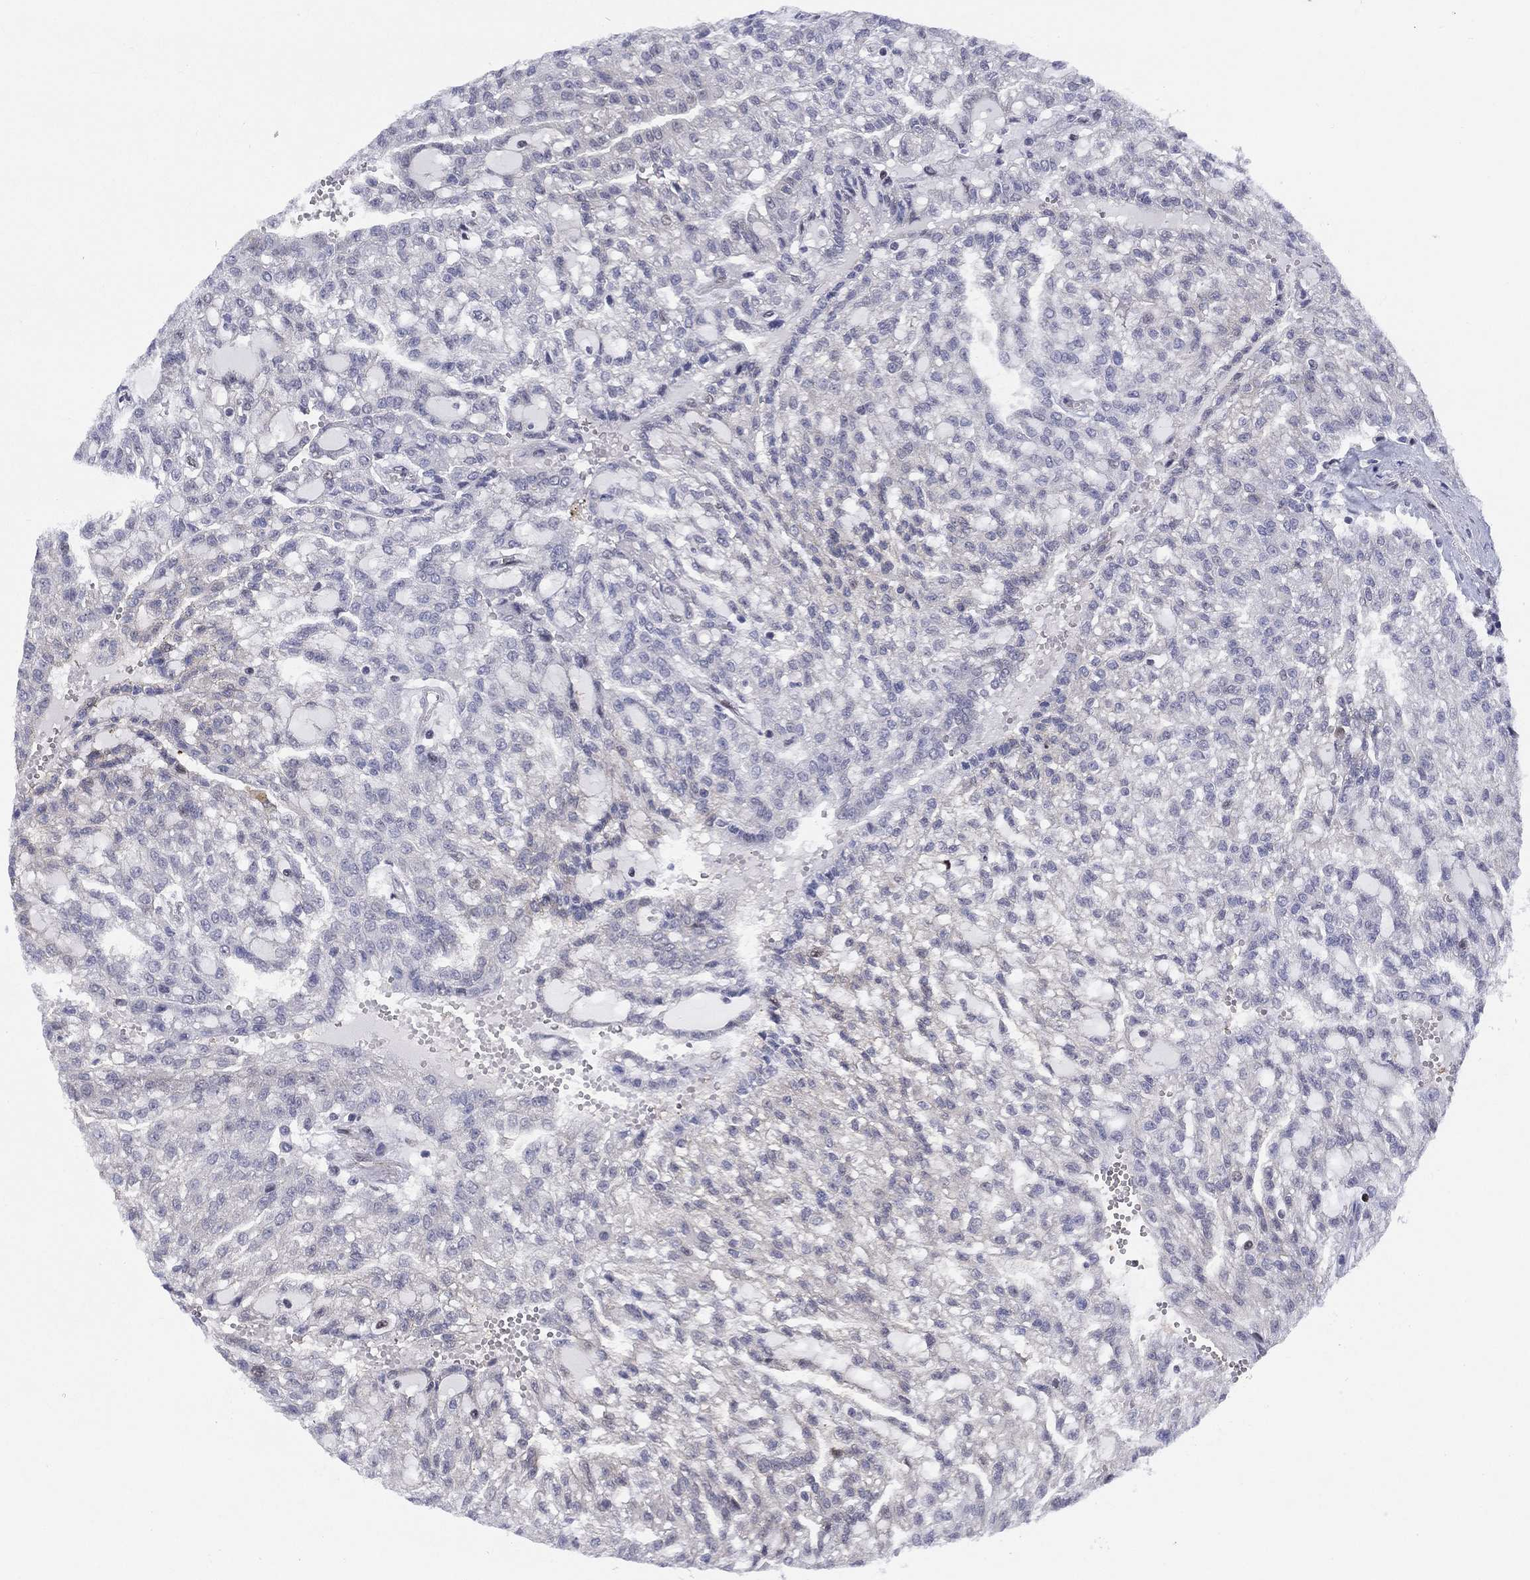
{"staining": {"intensity": "negative", "quantity": "none", "location": "none"}, "tissue": "renal cancer", "cell_type": "Tumor cells", "image_type": "cancer", "snomed": [{"axis": "morphology", "description": "Adenocarcinoma, NOS"}, {"axis": "topography", "description": "Kidney"}], "caption": "Immunohistochemical staining of human renal adenocarcinoma shows no significant expression in tumor cells.", "gene": "SLC4A4", "patient": {"sex": "male", "age": 63}}